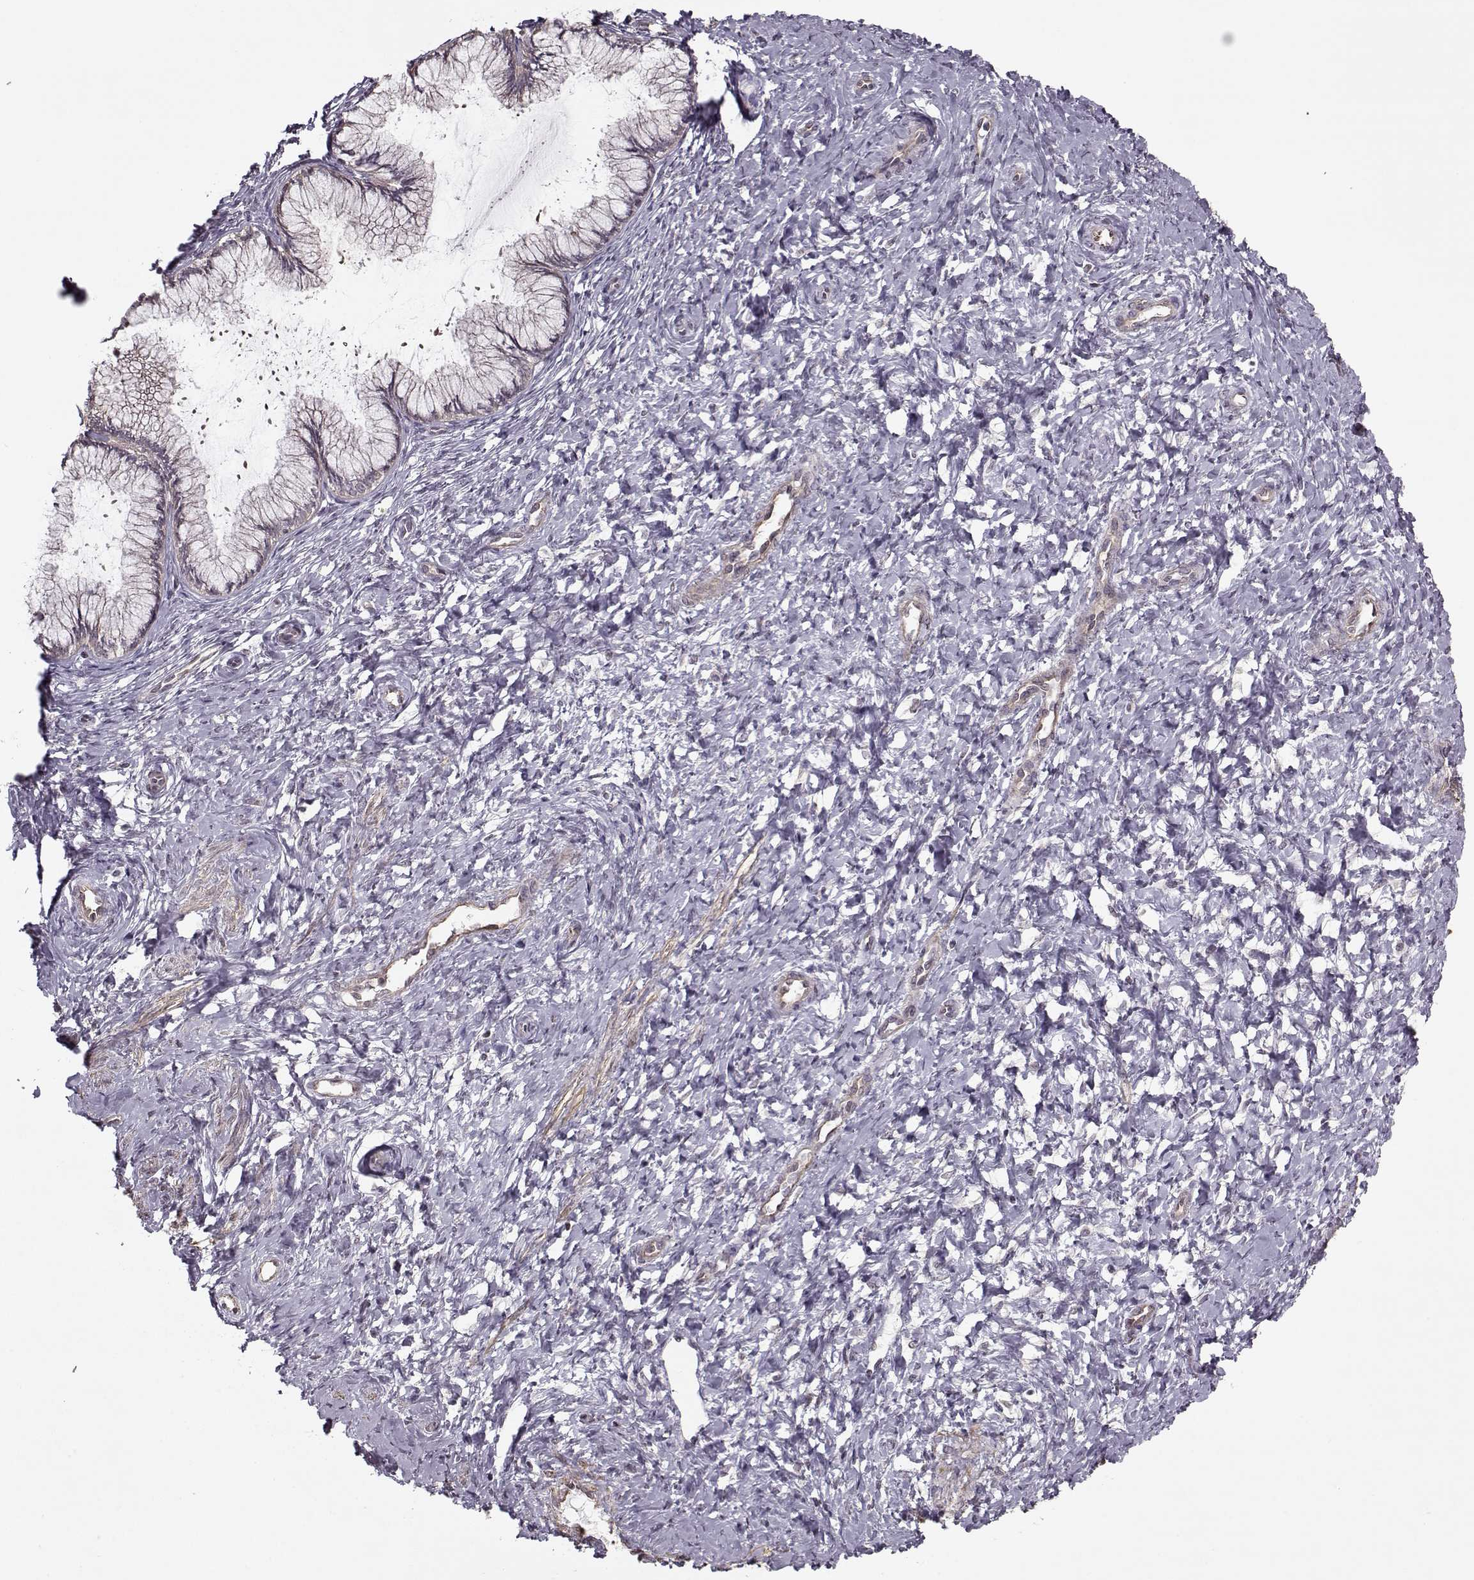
{"staining": {"intensity": "weak", "quantity": ">75%", "location": "cytoplasmic/membranous"}, "tissue": "cervix", "cell_type": "Glandular cells", "image_type": "normal", "snomed": [{"axis": "morphology", "description": "Normal tissue, NOS"}, {"axis": "topography", "description": "Cervix"}], "caption": "Immunohistochemical staining of unremarkable cervix shows low levels of weak cytoplasmic/membranous staining in about >75% of glandular cells.", "gene": "KRT9", "patient": {"sex": "female", "age": 37}}